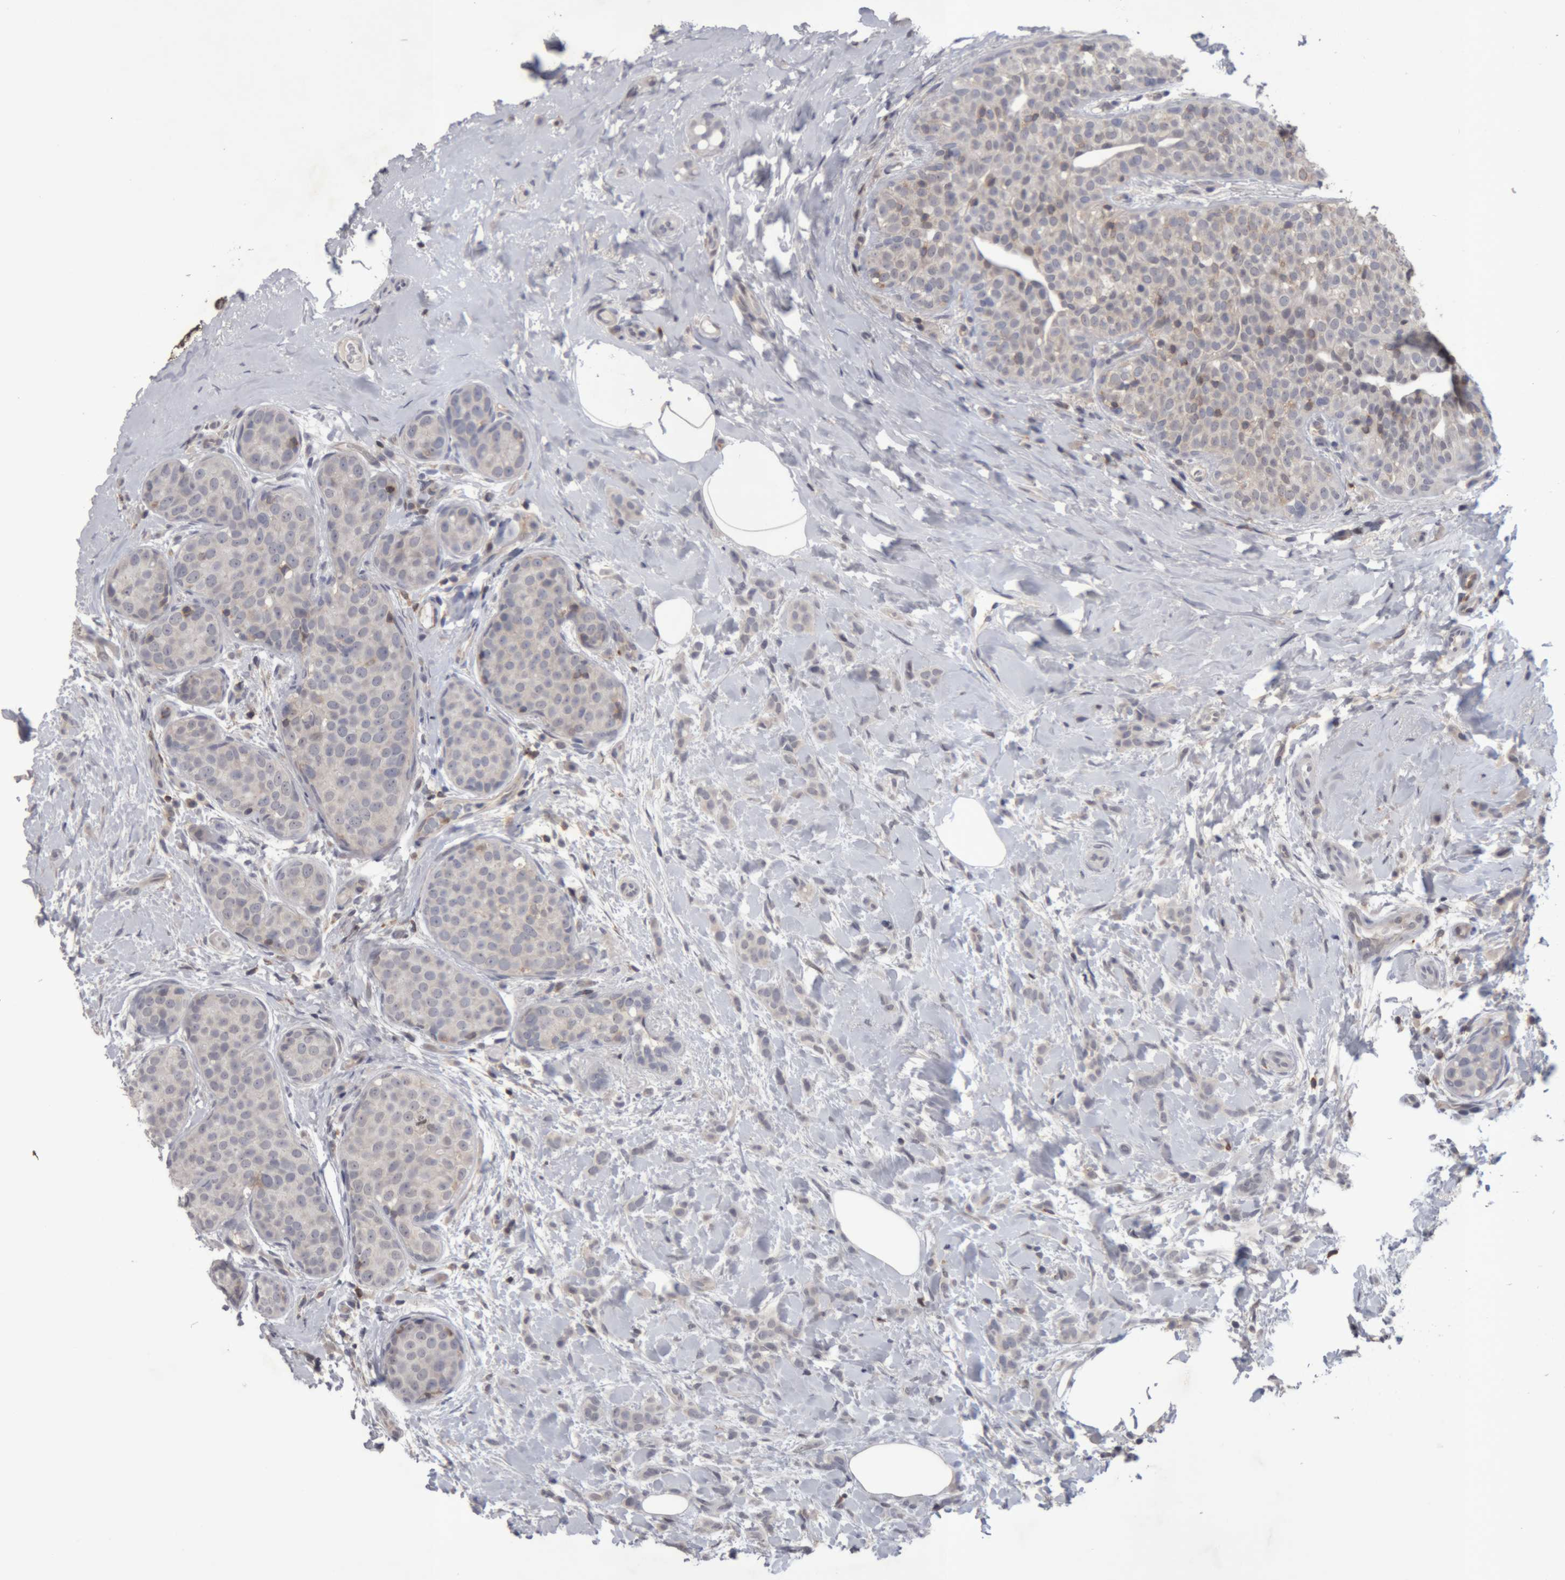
{"staining": {"intensity": "negative", "quantity": "none", "location": "none"}, "tissue": "breast cancer", "cell_type": "Tumor cells", "image_type": "cancer", "snomed": [{"axis": "morphology", "description": "Lobular carcinoma, in situ"}, {"axis": "morphology", "description": "Lobular carcinoma"}, {"axis": "topography", "description": "Breast"}], "caption": "This is a photomicrograph of immunohistochemistry staining of breast cancer, which shows no expression in tumor cells. Nuclei are stained in blue.", "gene": "NFATC2", "patient": {"sex": "female", "age": 41}}